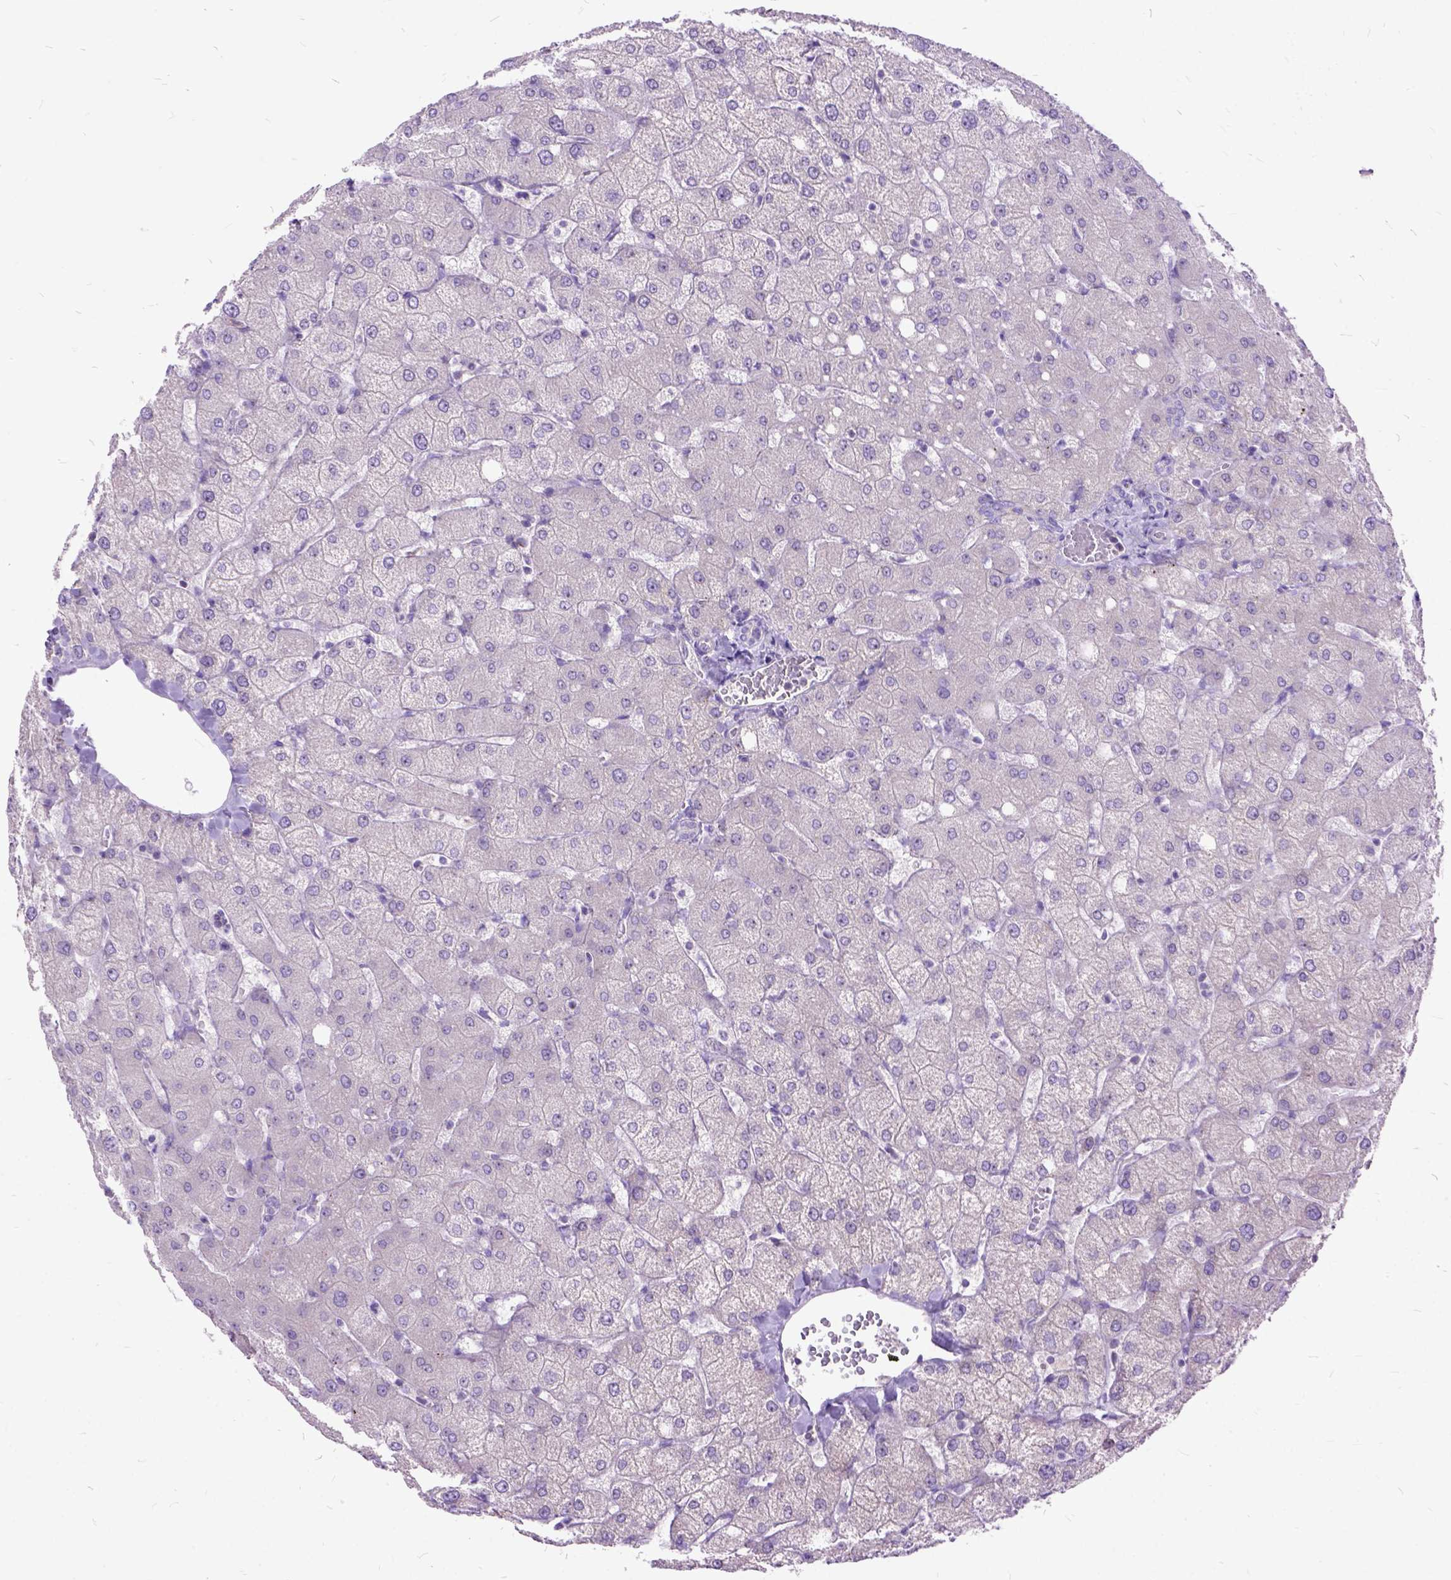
{"staining": {"intensity": "negative", "quantity": "none", "location": "none"}, "tissue": "liver", "cell_type": "Cholangiocytes", "image_type": "normal", "snomed": [{"axis": "morphology", "description": "Normal tissue, NOS"}, {"axis": "topography", "description": "Liver"}], "caption": "High power microscopy histopathology image of an immunohistochemistry photomicrograph of unremarkable liver, revealing no significant expression in cholangiocytes.", "gene": "CTAG2", "patient": {"sex": "female", "age": 54}}